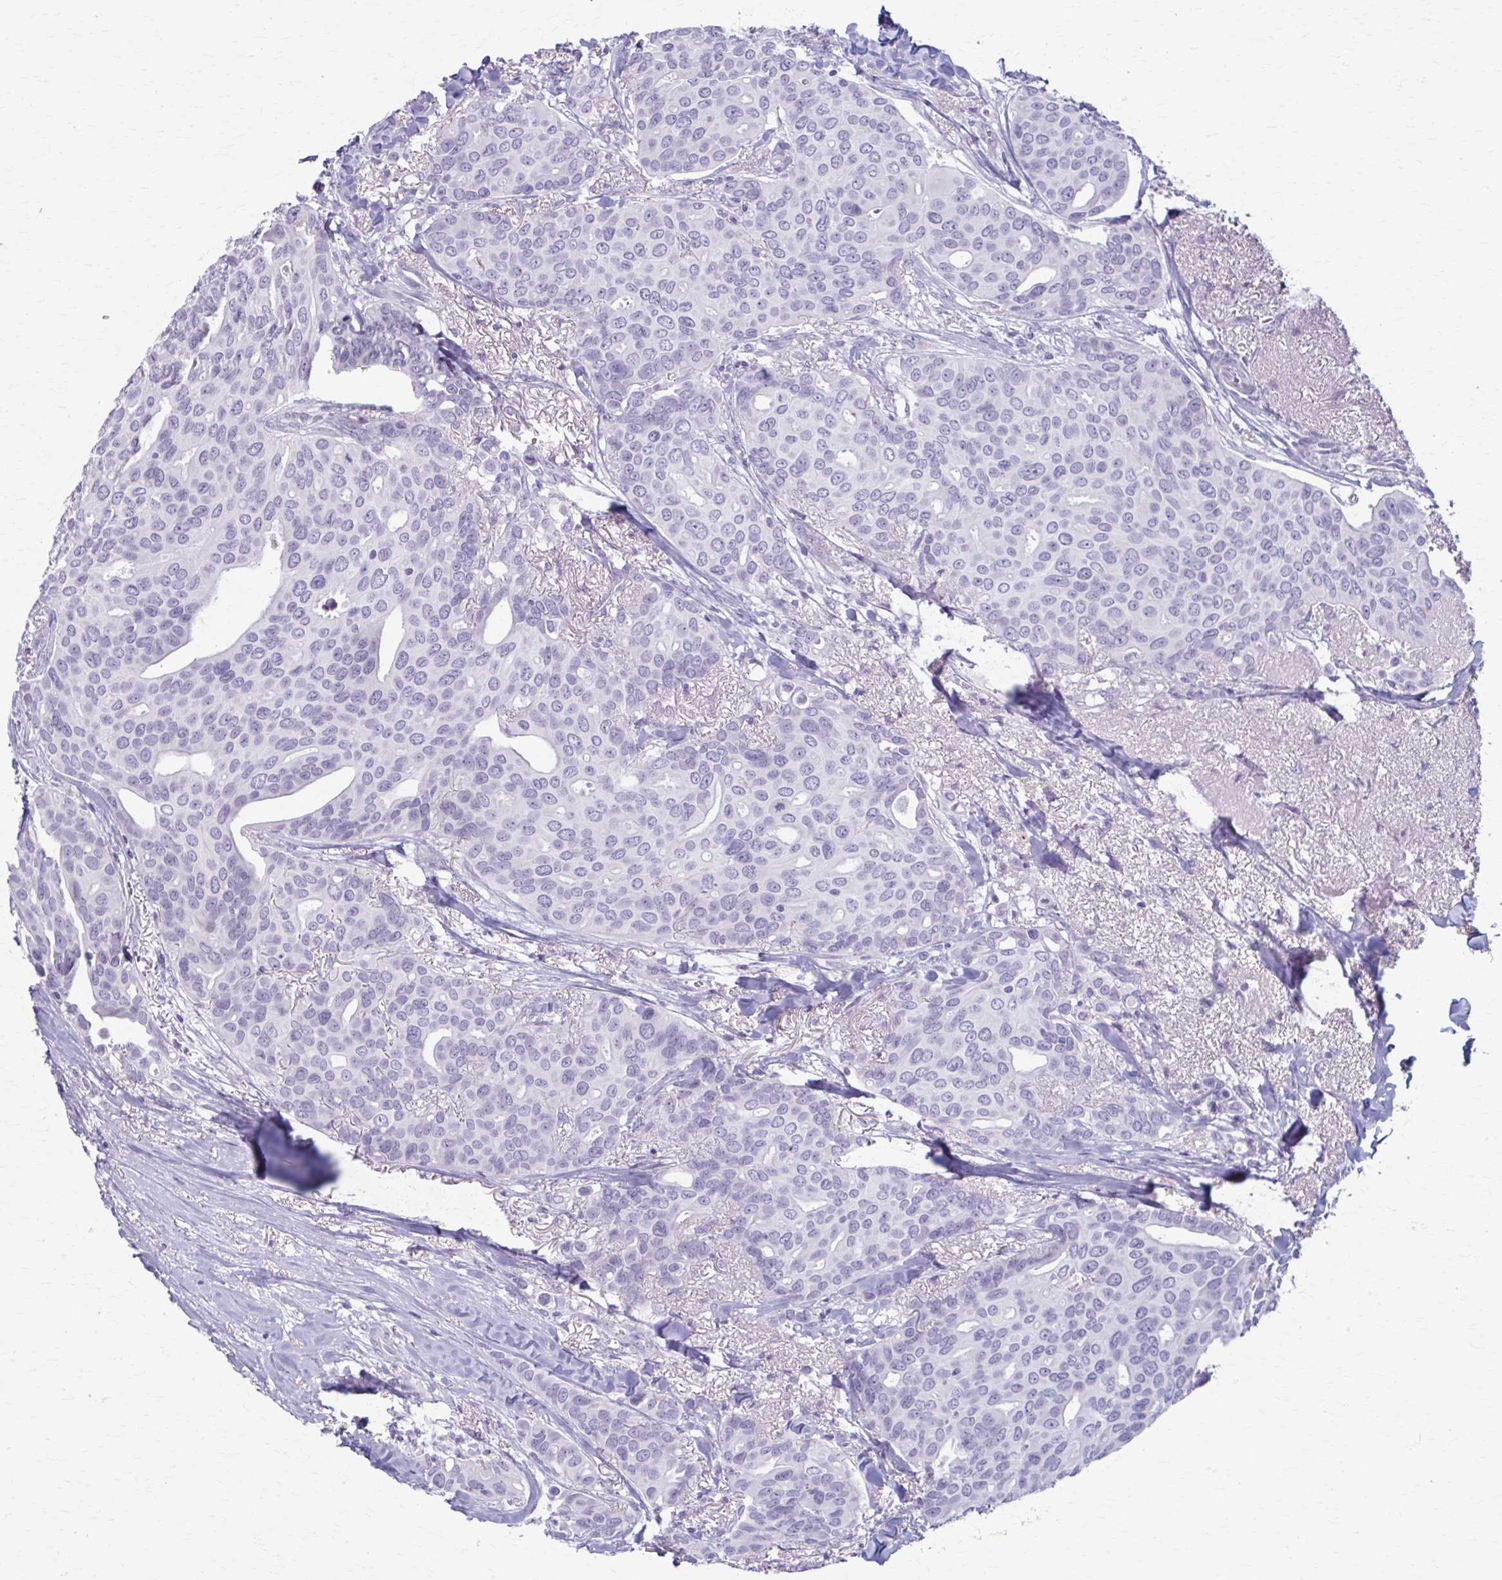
{"staining": {"intensity": "negative", "quantity": "none", "location": "none"}, "tissue": "breast cancer", "cell_type": "Tumor cells", "image_type": "cancer", "snomed": [{"axis": "morphology", "description": "Duct carcinoma"}, {"axis": "topography", "description": "Breast"}], "caption": "Immunohistochemistry (IHC) photomicrograph of neoplastic tissue: breast cancer stained with DAB reveals no significant protein positivity in tumor cells.", "gene": "LDLRAP1", "patient": {"sex": "female", "age": 54}}